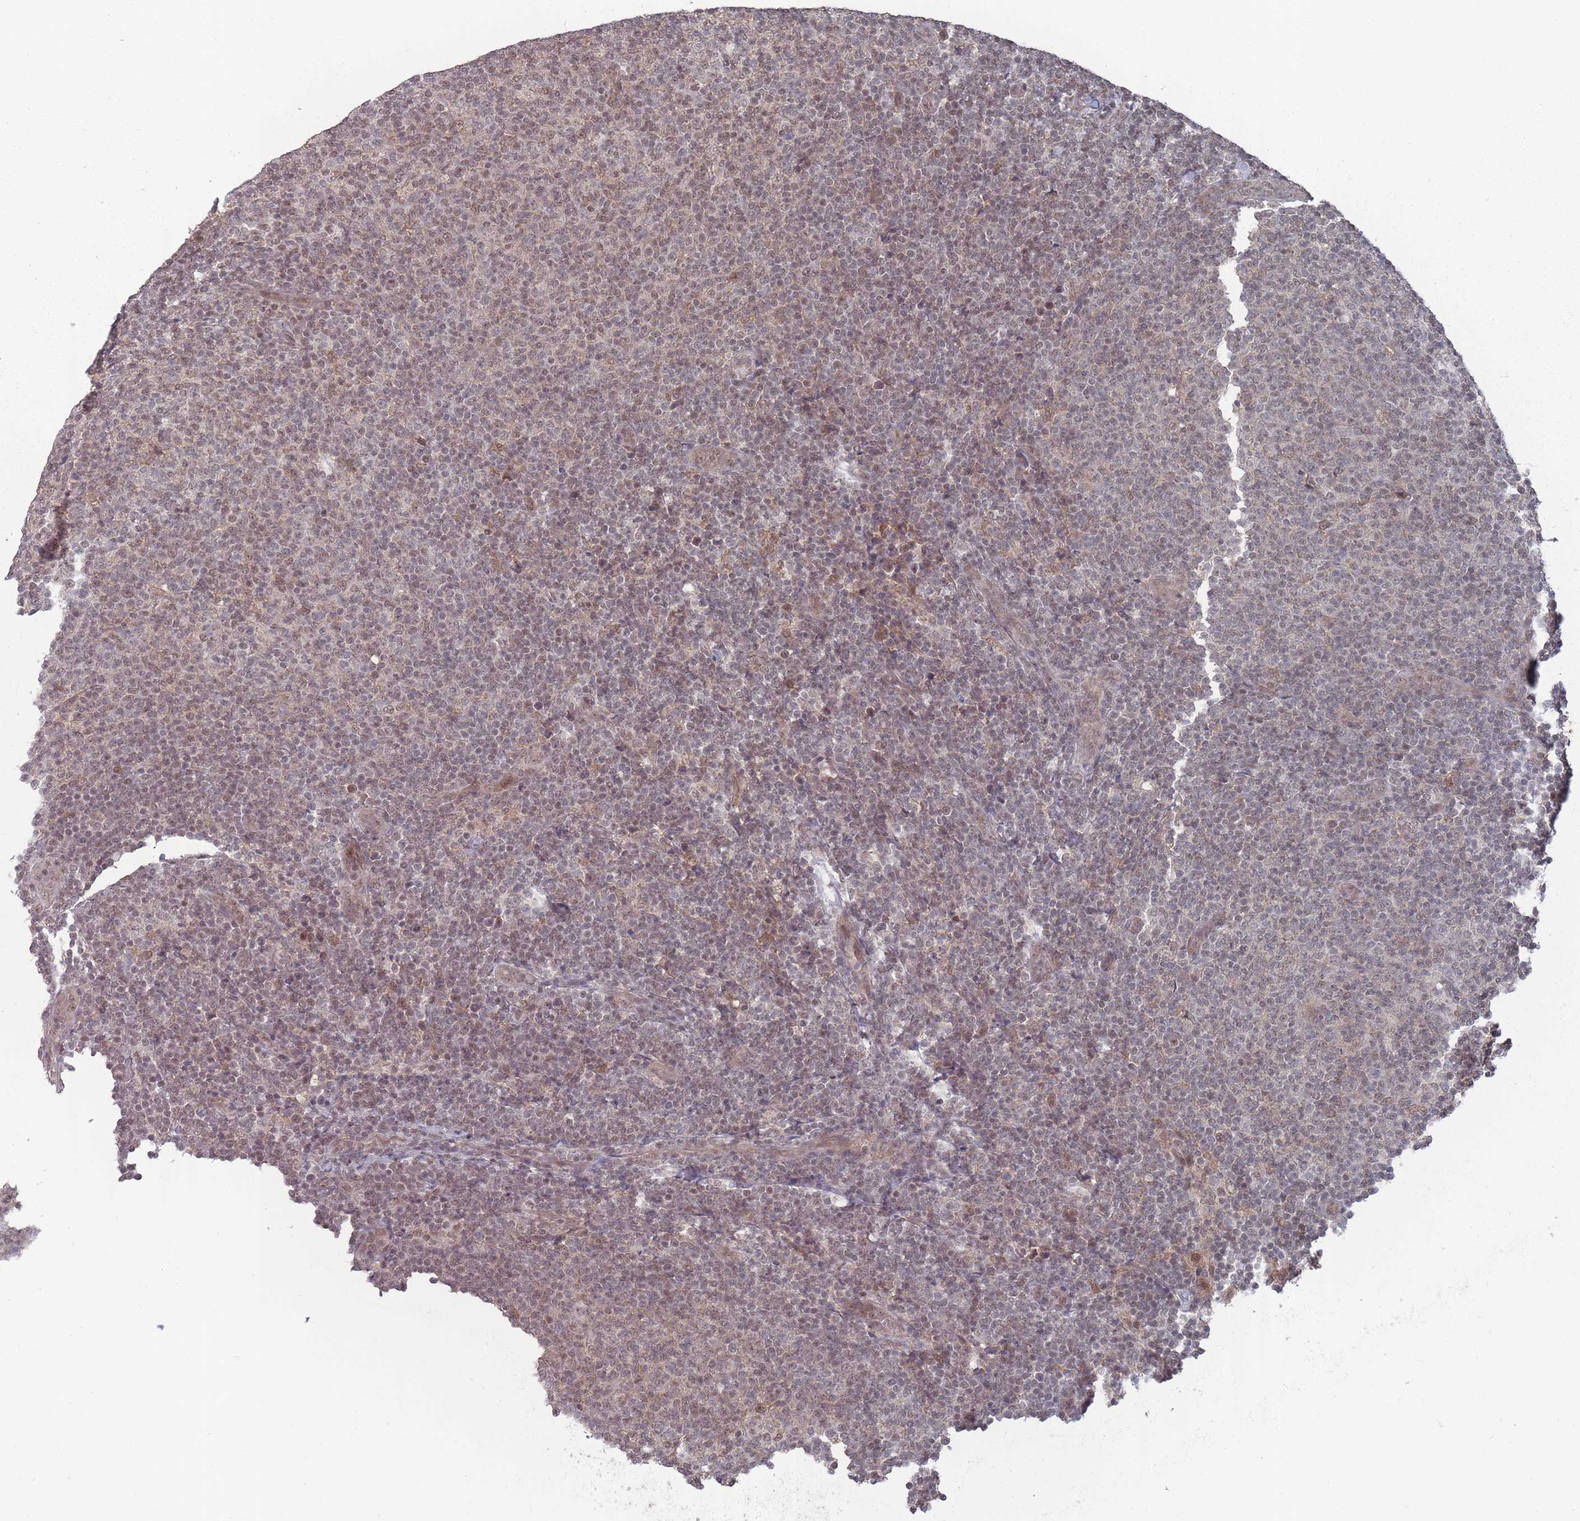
{"staining": {"intensity": "moderate", "quantity": "25%-75%", "location": "nuclear"}, "tissue": "lymphoma", "cell_type": "Tumor cells", "image_type": "cancer", "snomed": [{"axis": "morphology", "description": "Malignant lymphoma, non-Hodgkin's type, Low grade"}, {"axis": "topography", "description": "Lymph node"}], "caption": "Moderate nuclear protein positivity is seen in about 25%-75% of tumor cells in lymphoma.", "gene": "CNTRL", "patient": {"sex": "male", "age": 66}}